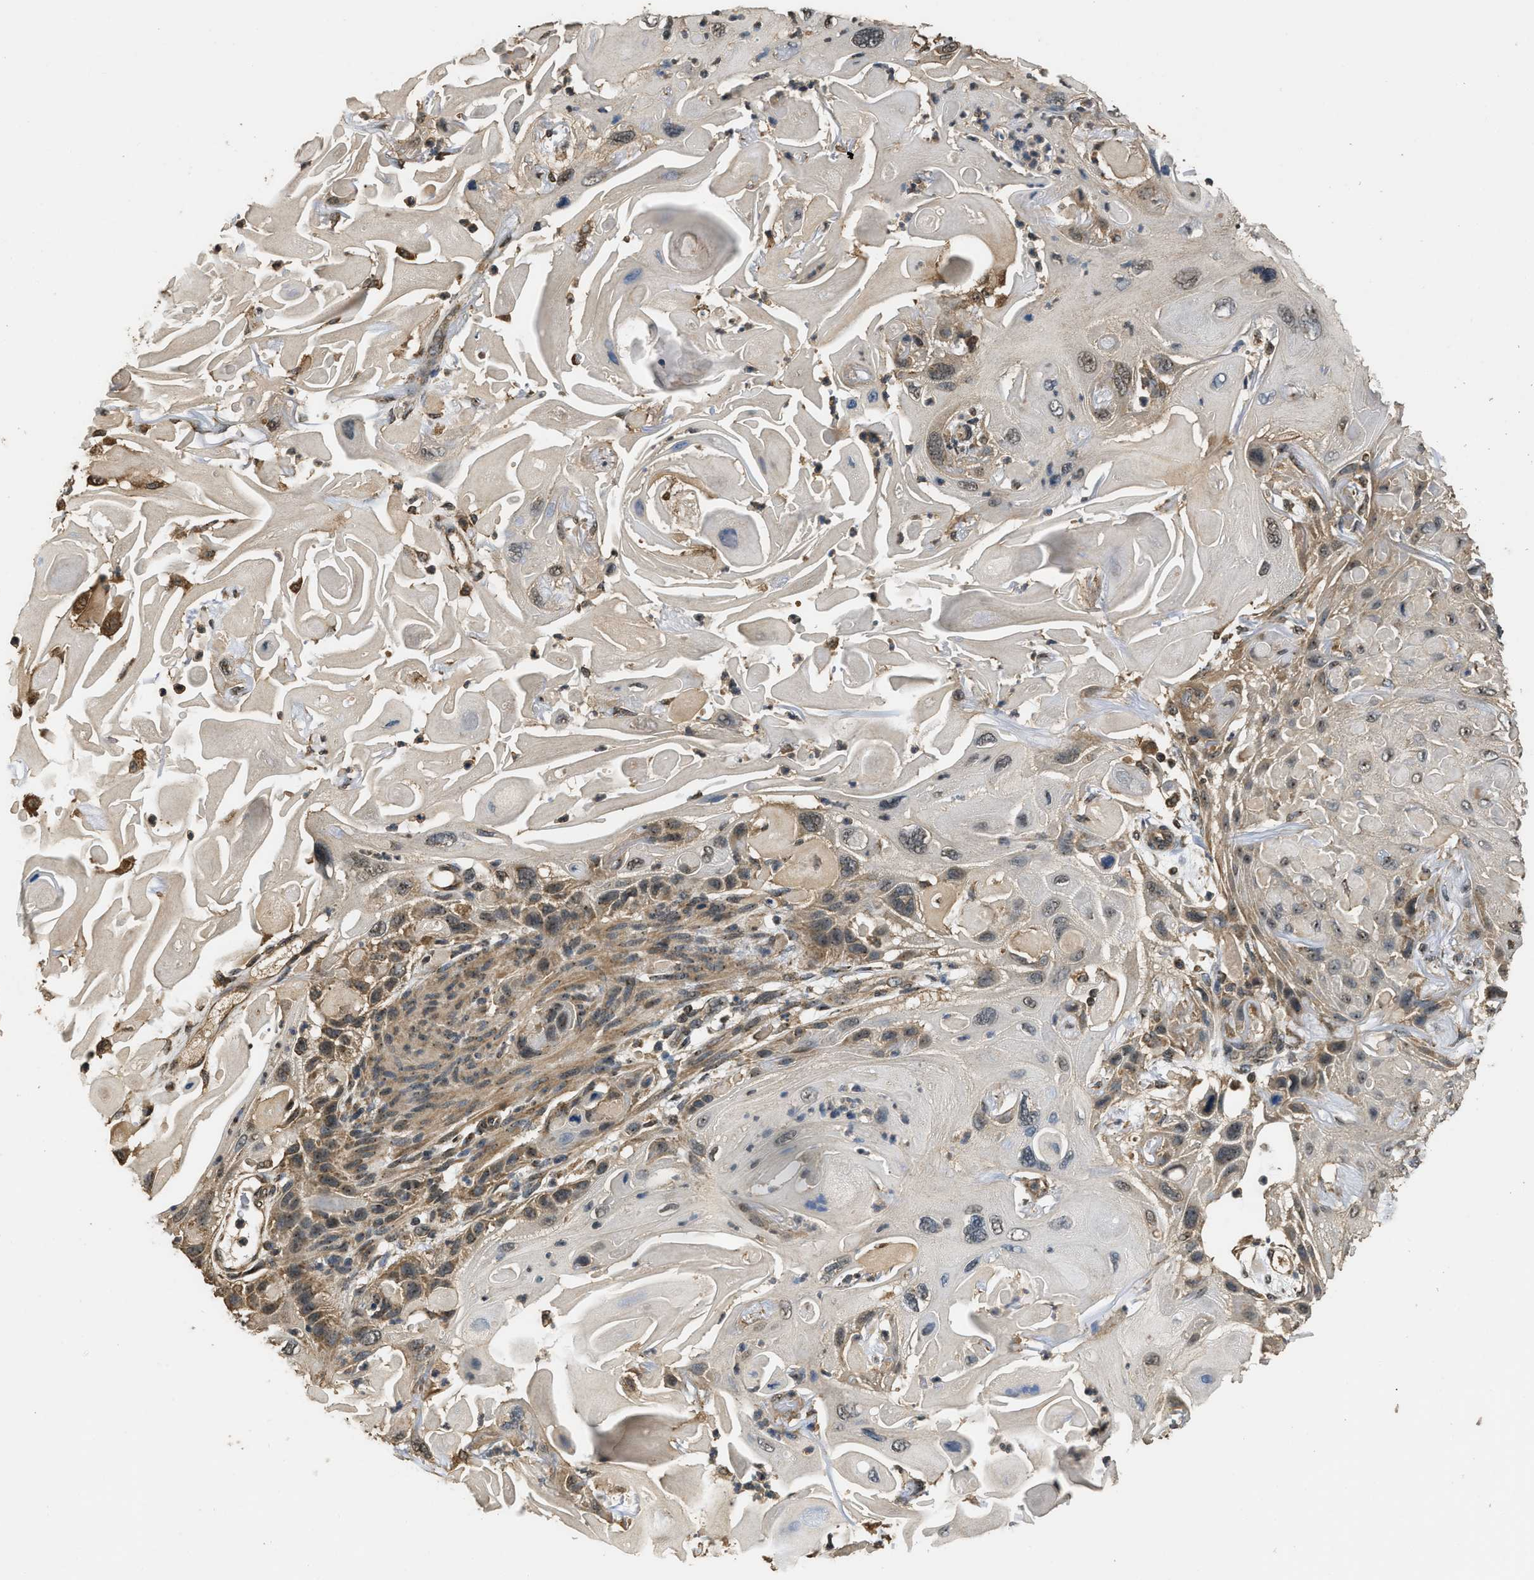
{"staining": {"intensity": "moderate", "quantity": ">75%", "location": "cytoplasmic/membranous,nuclear"}, "tissue": "skin cancer", "cell_type": "Tumor cells", "image_type": "cancer", "snomed": [{"axis": "morphology", "description": "Squamous cell carcinoma, NOS"}, {"axis": "topography", "description": "Skin"}], "caption": "Human skin squamous cell carcinoma stained for a protein (brown) shows moderate cytoplasmic/membranous and nuclear positive expression in about >75% of tumor cells.", "gene": "DENND6B", "patient": {"sex": "female", "age": 77}}